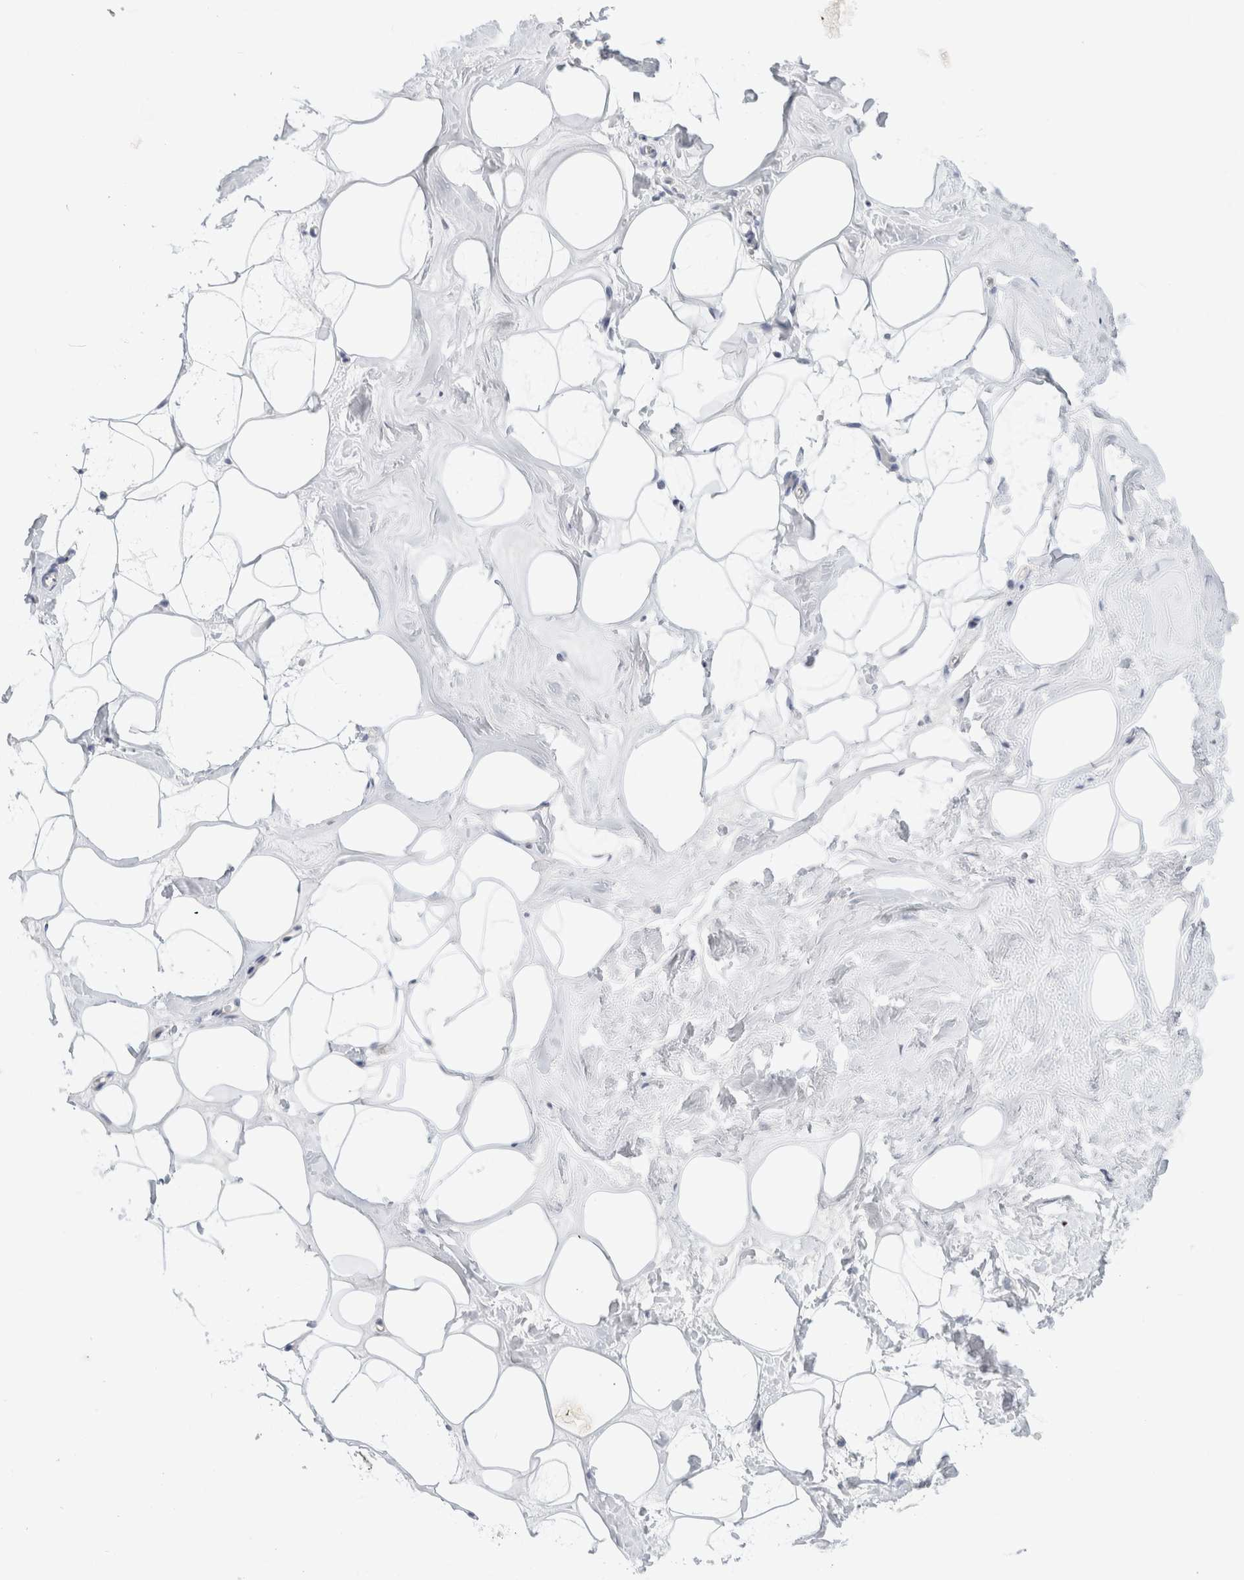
{"staining": {"intensity": "negative", "quantity": "none", "location": "none"}, "tissue": "adipose tissue", "cell_type": "Adipocytes", "image_type": "normal", "snomed": [{"axis": "morphology", "description": "Normal tissue, NOS"}, {"axis": "morphology", "description": "Fibrosis, NOS"}, {"axis": "topography", "description": "Breast"}, {"axis": "topography", "description": "Adipose tissue"}], "caption": "Immunohistochemistry (IHC) photomicrograph of benign adipose tissue: adipose tissue stained with DAB (3,3'-diaminobenzidine) exhibits no significant protein expression in adipocytes.", "gene": "SDR16C5", "patient": {"sex": "female", "age": 39}}